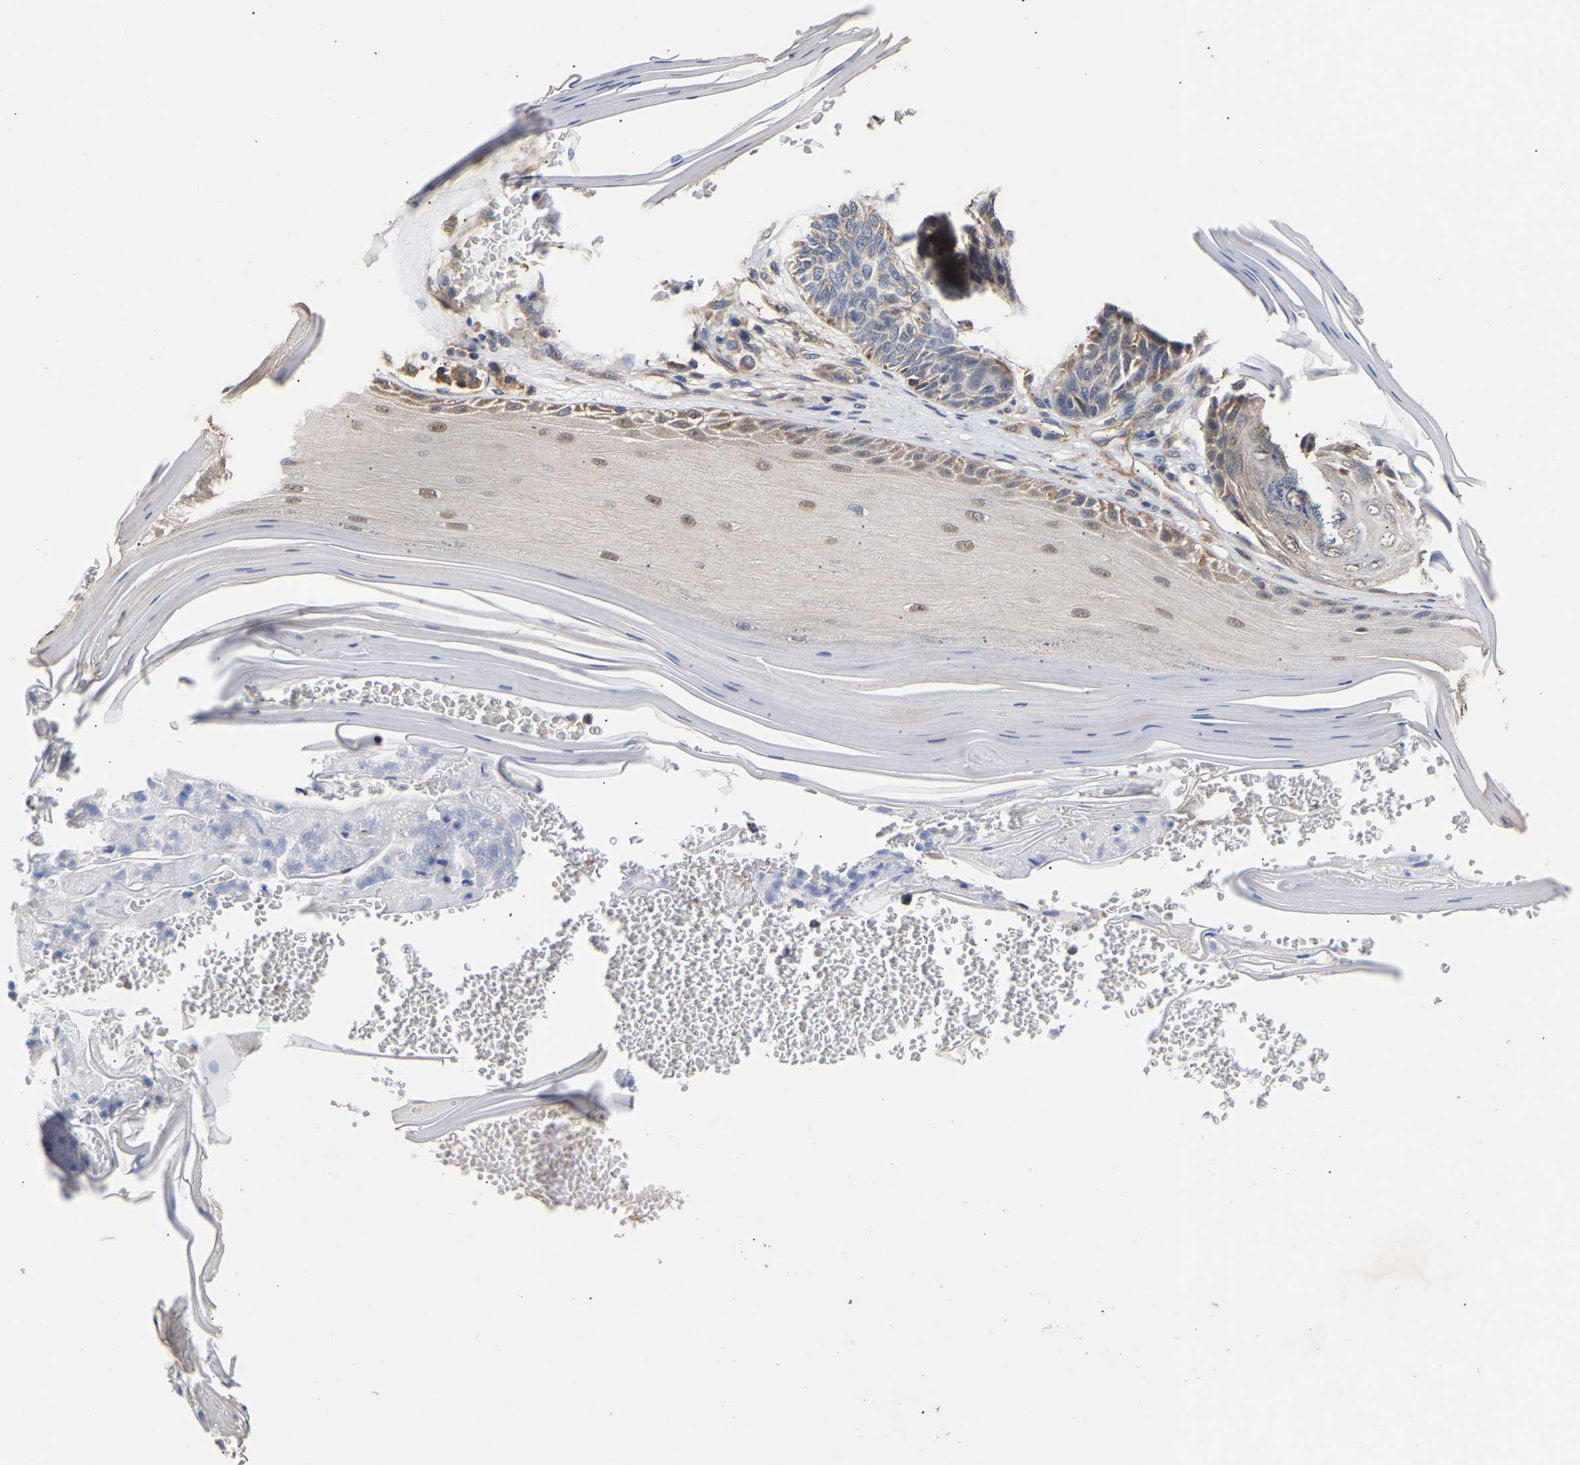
{"staining": {"intensity": "moderate", "quantity": "25%-75%", "location": "cytoplasmic/membranous"}, "tissue": "skin cancer", "cell_type": "Tumor cells", "image_type": "cancer", "snomed": [{"axis": "morphology", "description": "Basal cell carcinoma"}, {"axis": "topography", "description": "Skin"}], "caption": "Brown immunohistochemical staining in human skin cancer (basal cell carcinoma) reveals moderate cytoplasmic/membranous positivity in about 25%-75% of tumor cells.", "gene": "ZNF26", "patient": {"sex": "male", "age": 55}}